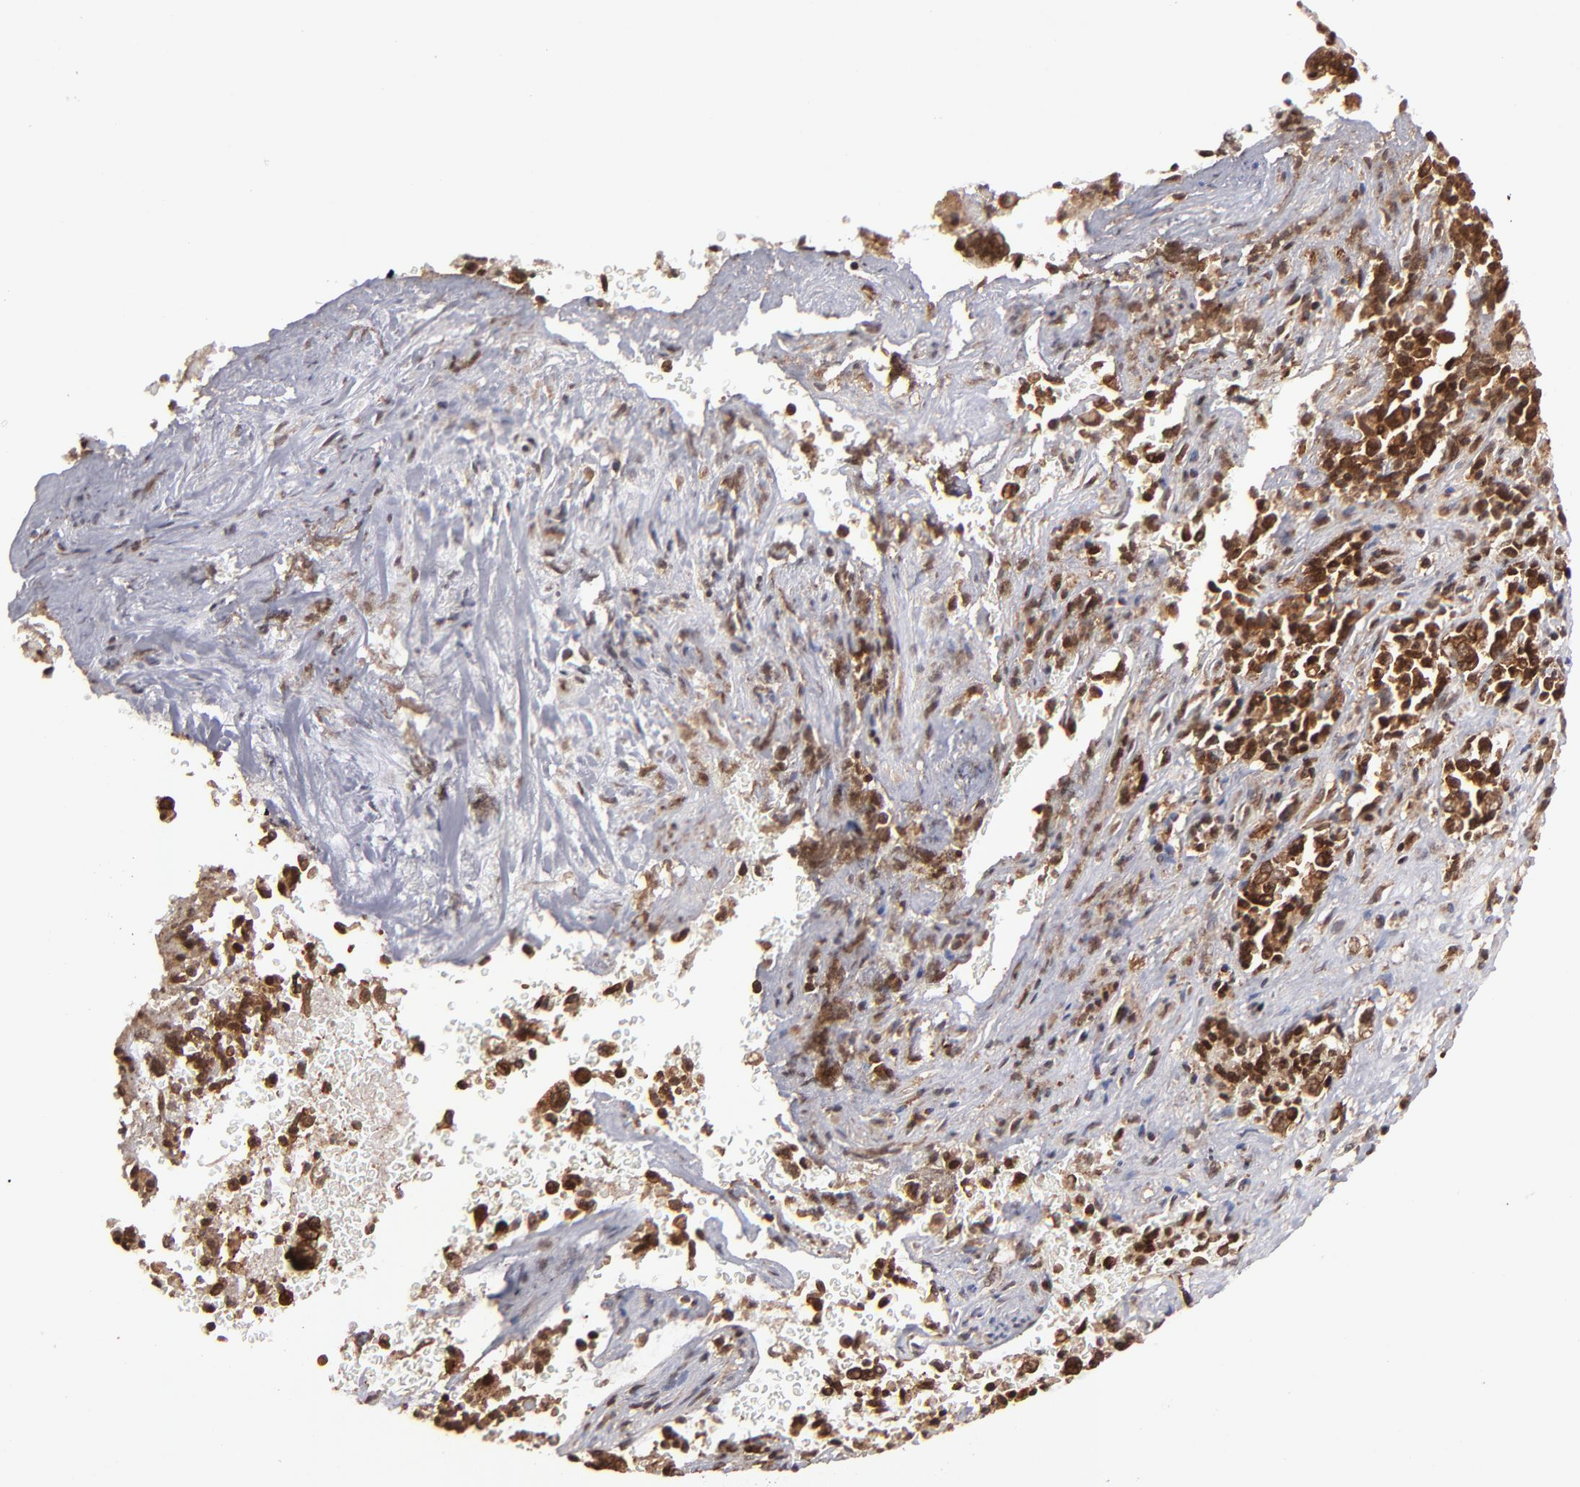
{"staining": {"intensity": "strong", "quantity": ">75%", "location": "cytoplasmic/membranous,nuclear"}, "tissue": "liver cancer", "cell_type": "Tumor cells", "image_type": "cancer", "snomed": [{"axis": "morphology", "description": "Cholangiocarcinoma"}, {"axis": "topography", "description": "Liver"}], "caption": "DAB immunohistochemical staining of liver cancer demonstrates strong cytoplasmic/membranous and nuclear protein expression in about >75% of tumor cells.", "gene": "RGS6", "patient": {"sex": "male", "age": 57}}